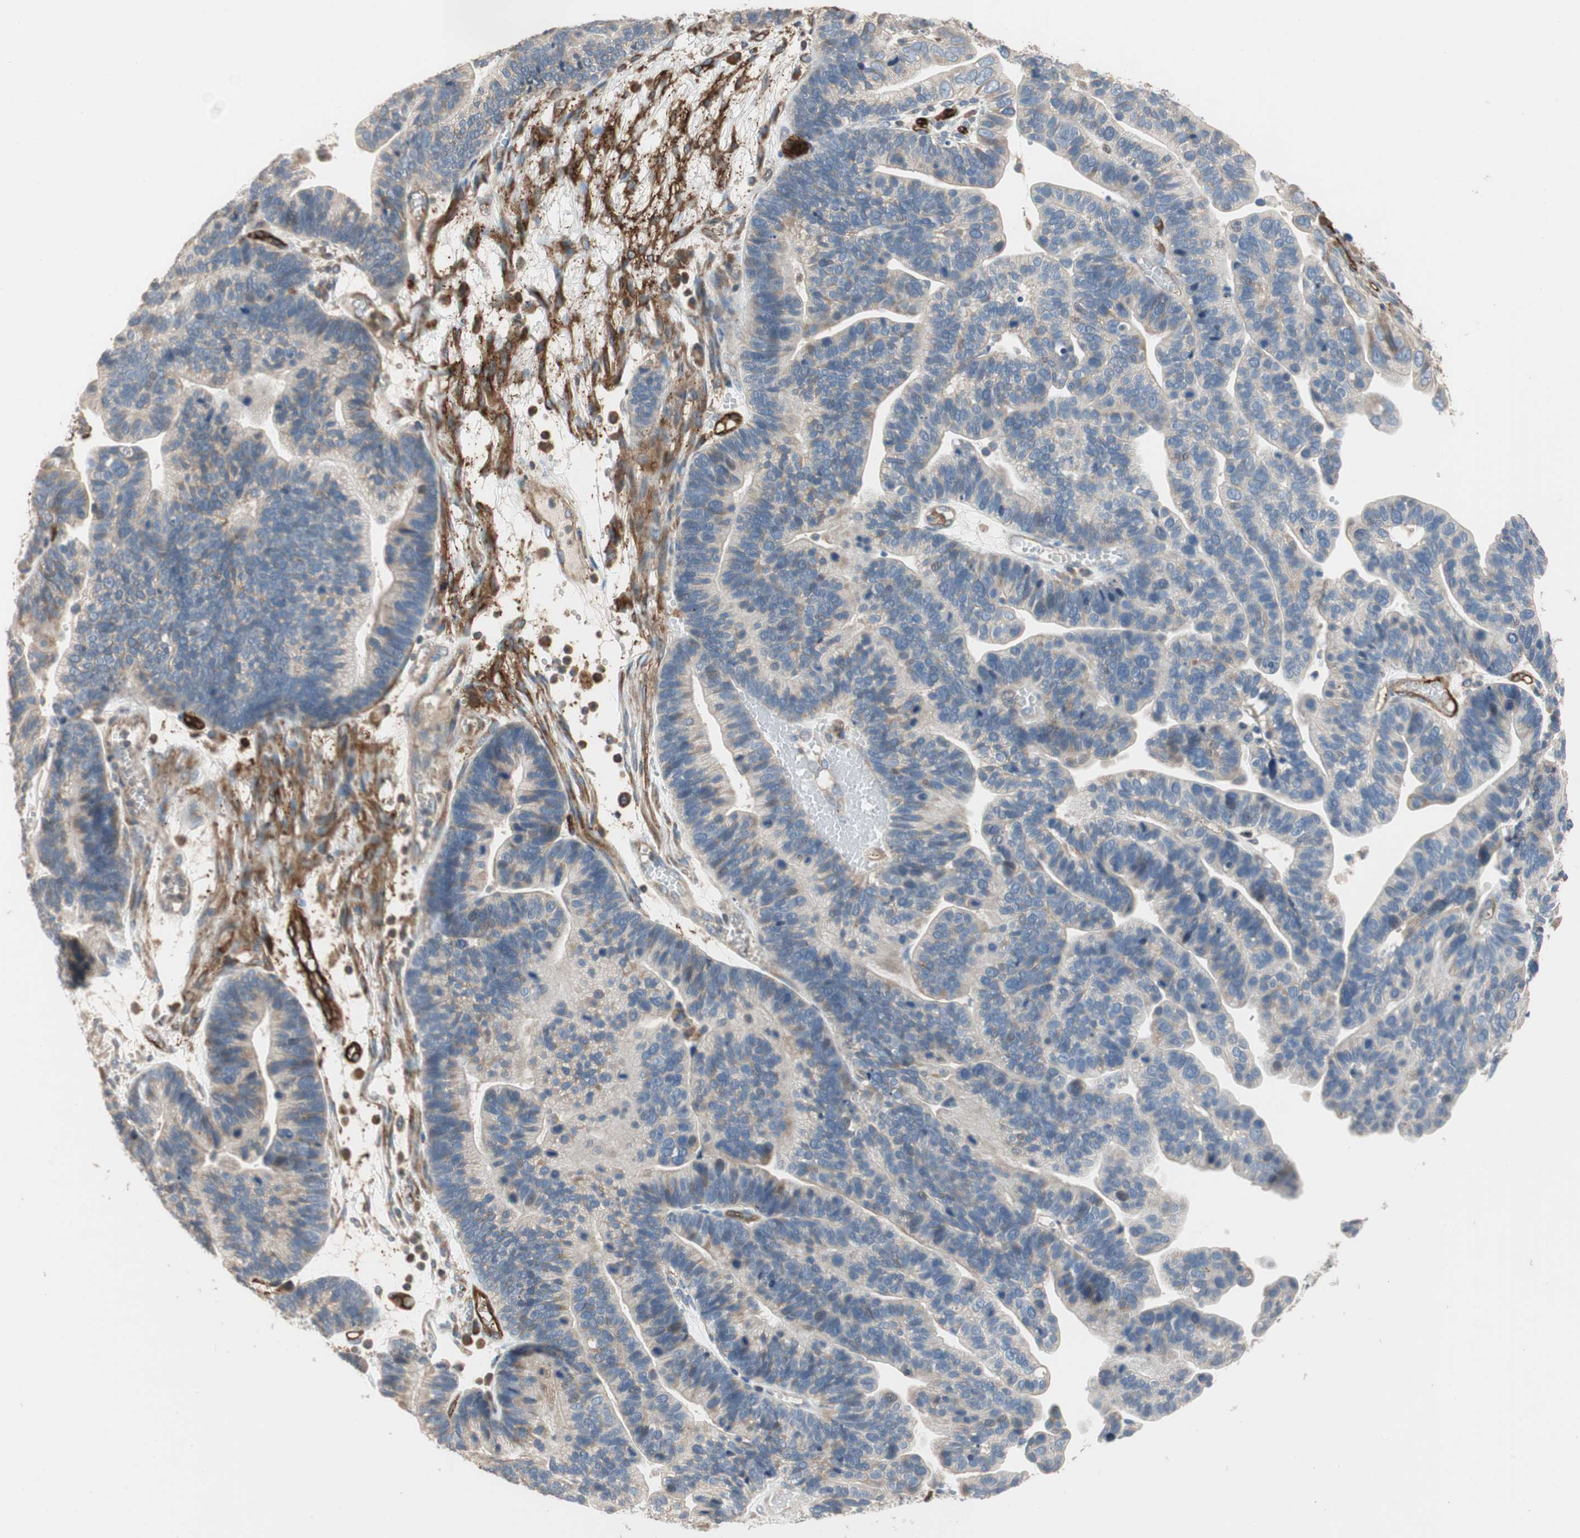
{"staining": {"intensity": "negative", "quantity": "none", "location": "none"}, "tissue": "ovarian cancer", "cell_type": "Tumor cells", "image_type": "cancer", "snomed": [{"axis": "morphology", "description": "Cystadenocarcinoma, serous, NOS"}, {"axis": "topography", "description": "Ovary"}], "caption": "A micrograph of human ovarian cancer is negative for staining in tumor cells. (IHC, brightfield microscopy, high magnification).", "gene": "ALPL", "patient": {"sex": "female", "age": 56}}